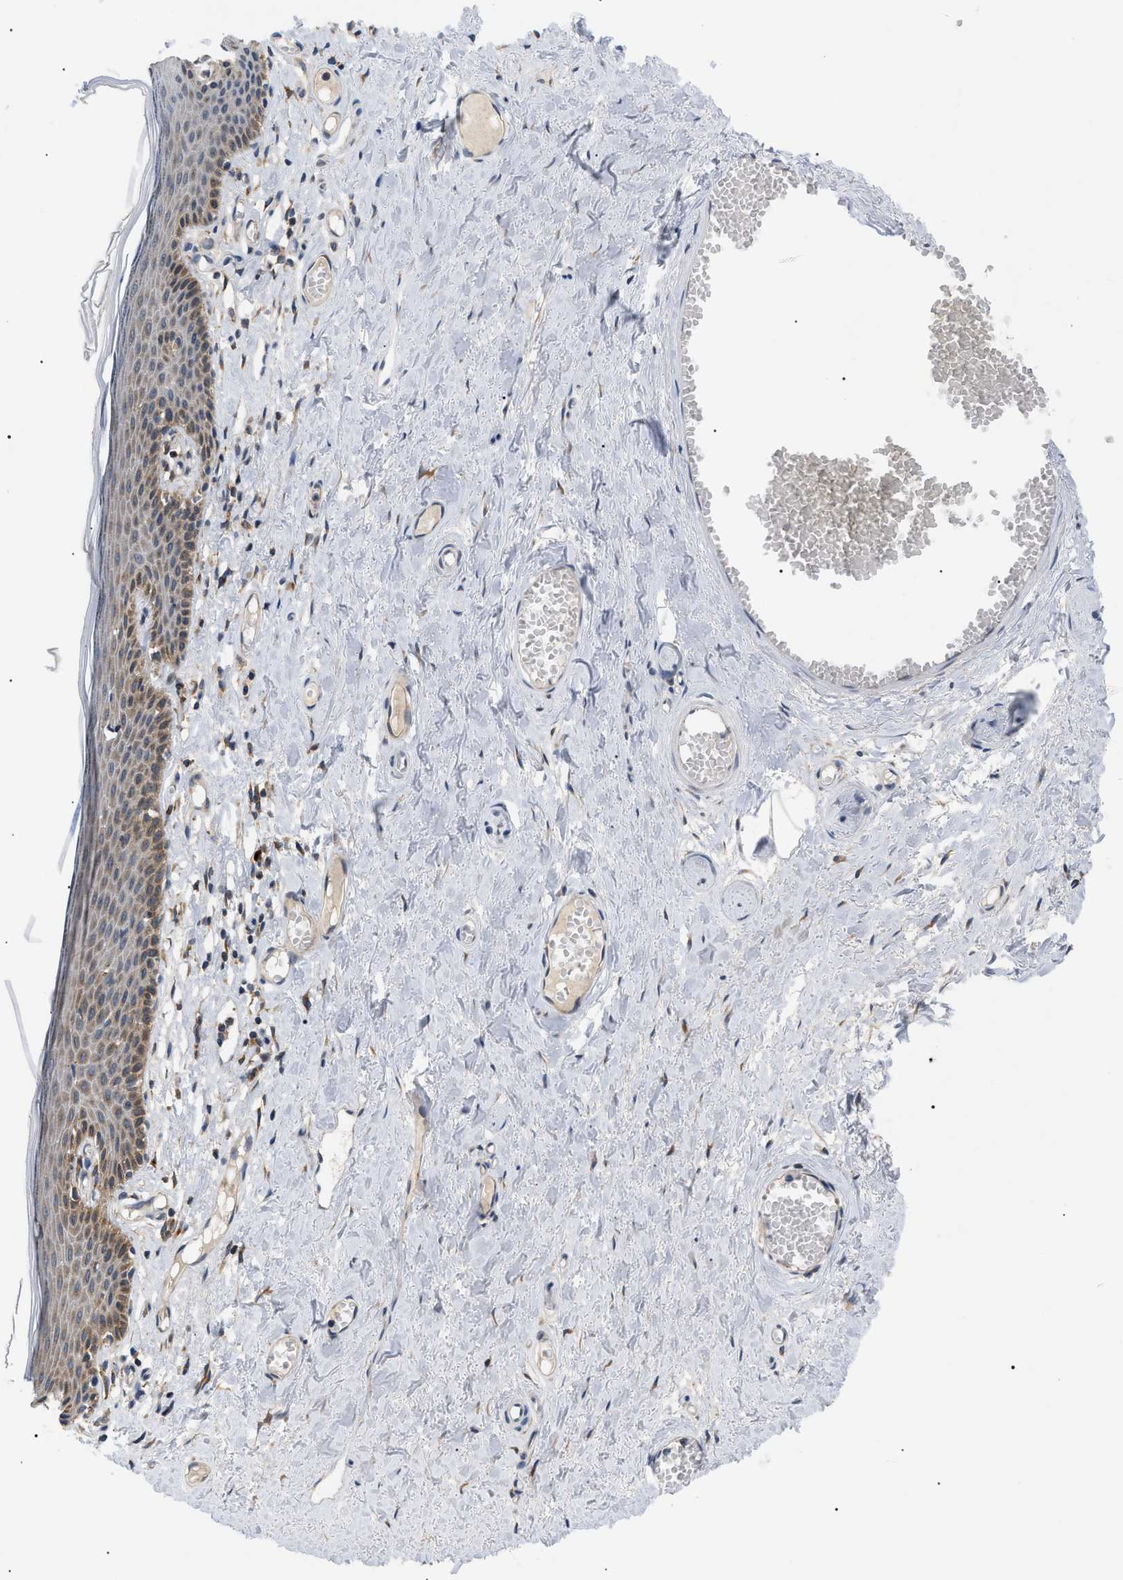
{"staining": {"intensity": "moderate", "quantity": ">75%", "location": "cytoplasmic/membranous"}, "tissue": "skin", "cell_type": "Epidermal cells", "image_type": "normal", "snomed": [{"axis": "morphology", "description": "Normal tissue, NOS"}, {"axis": "topography", "description": "Adipose tissue"}, {"axis": "topography", "description": "Vascular tissue"}, {"axis": "topography", "description": "Anal"}, {"axis": "topography", "description": "Peripheral nerve tissue"}], "caption": "A high-resolution micrograph shows IHC staining of normal skin, which exhibits moderate cytoplasmic/membranous staining in approximately >75% of epidermal cells. The protein is stained brown, and the nuclei are stained in blue (DAB IHC with brightfield microscopy, high magnification).", "gene": "DERL1", "patient": {"sex": "female", "age": 54}}